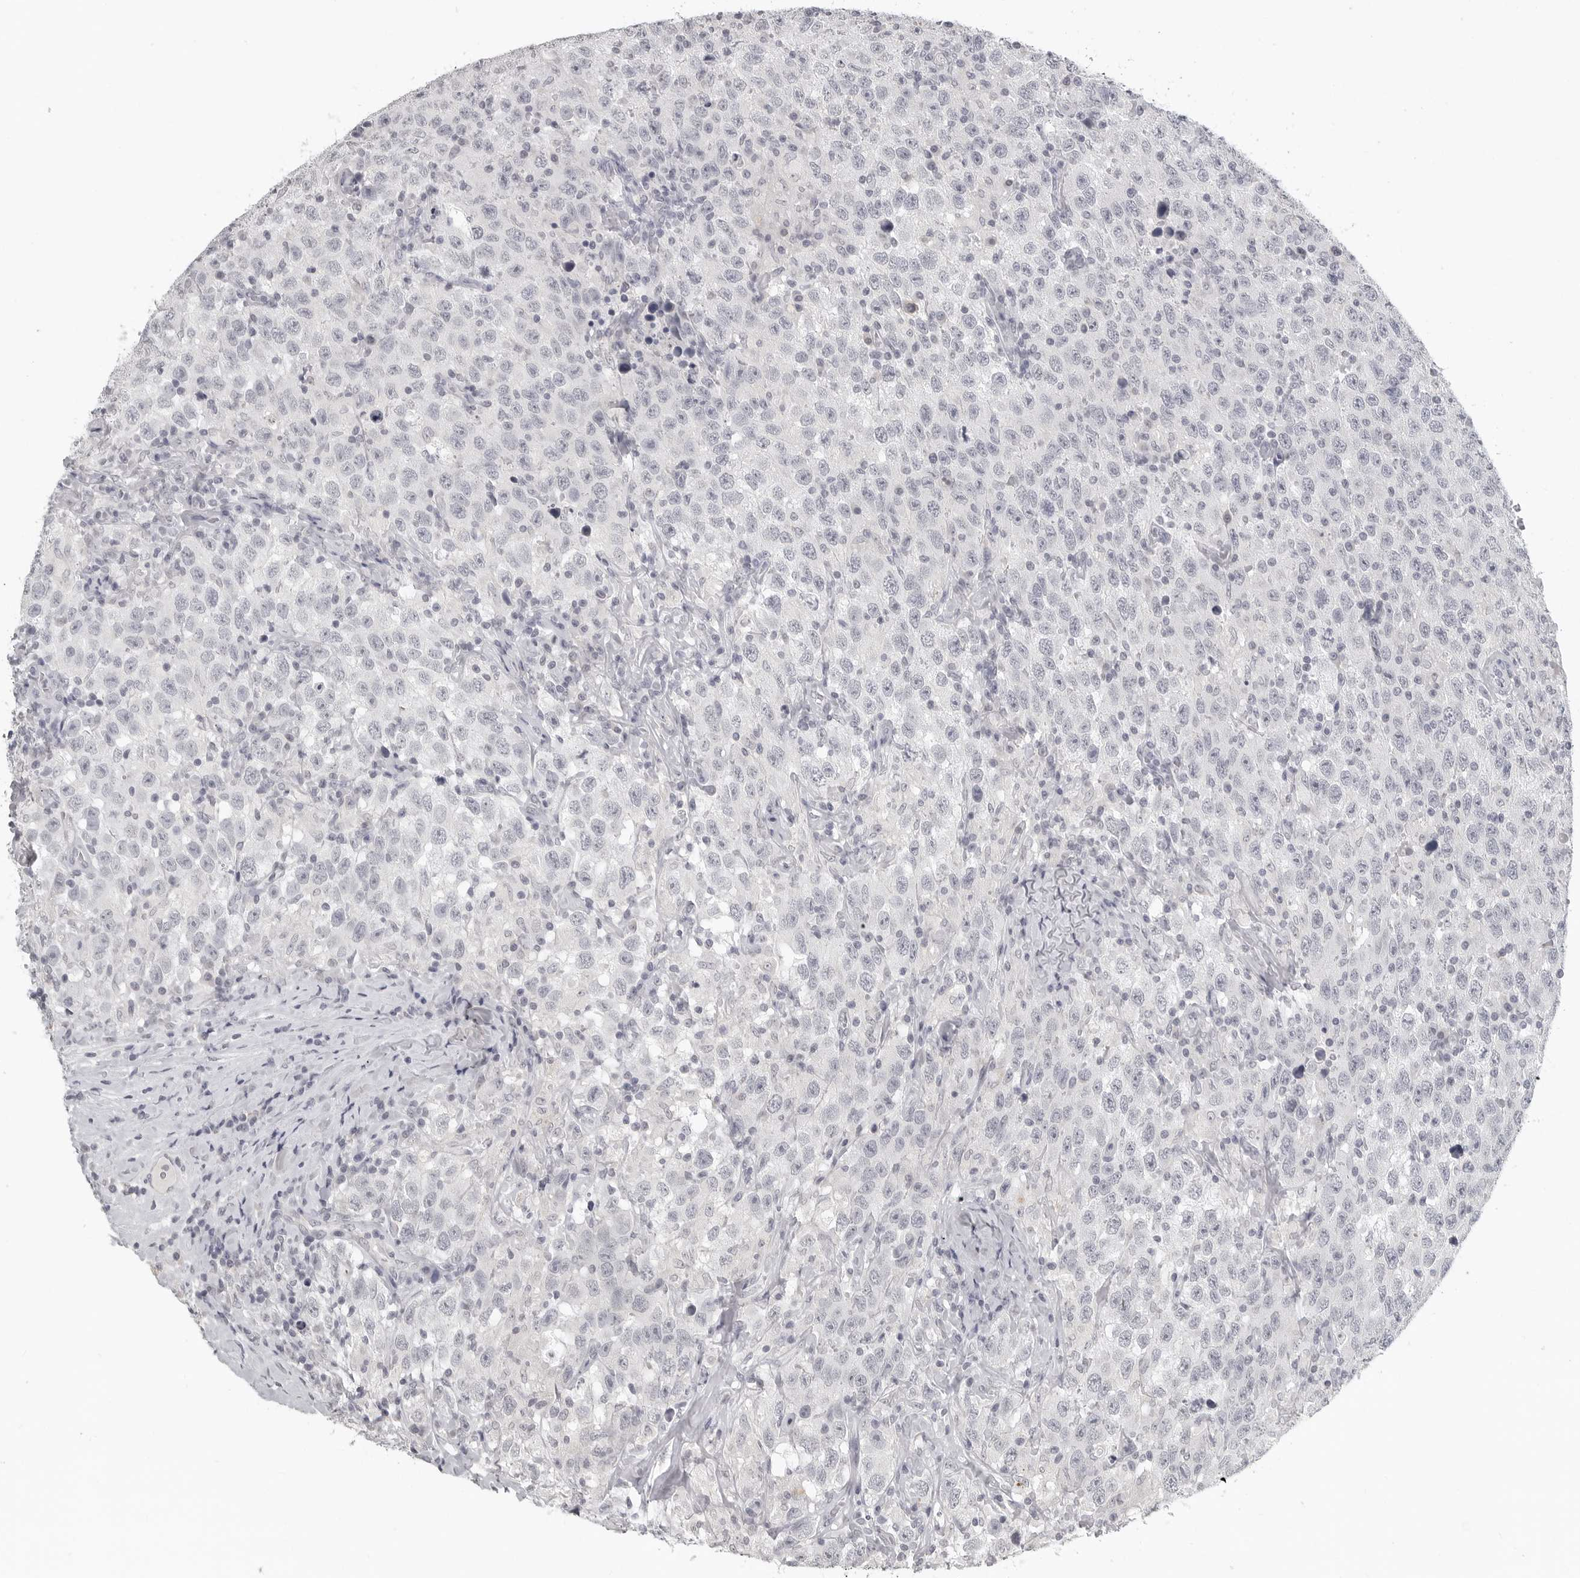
{"staining": {"intensity": "negative", "quantity": "none", "location": "none"}, "tissue": "testis cancer", "cell_type": "Tumor cells", "image_type": "cancer", "snomed": [{"axis": "morphology", "description": "Seminoma, NOS"}, {"axis": "topography", "description": "Testis"}], "caption": "This is a micrograph of immunohistochemistry staining of testis cancer, which shows no expression in tumor cells.", "gene": "BPIFA1", "patient": {"sex": "male", "age": 41}}